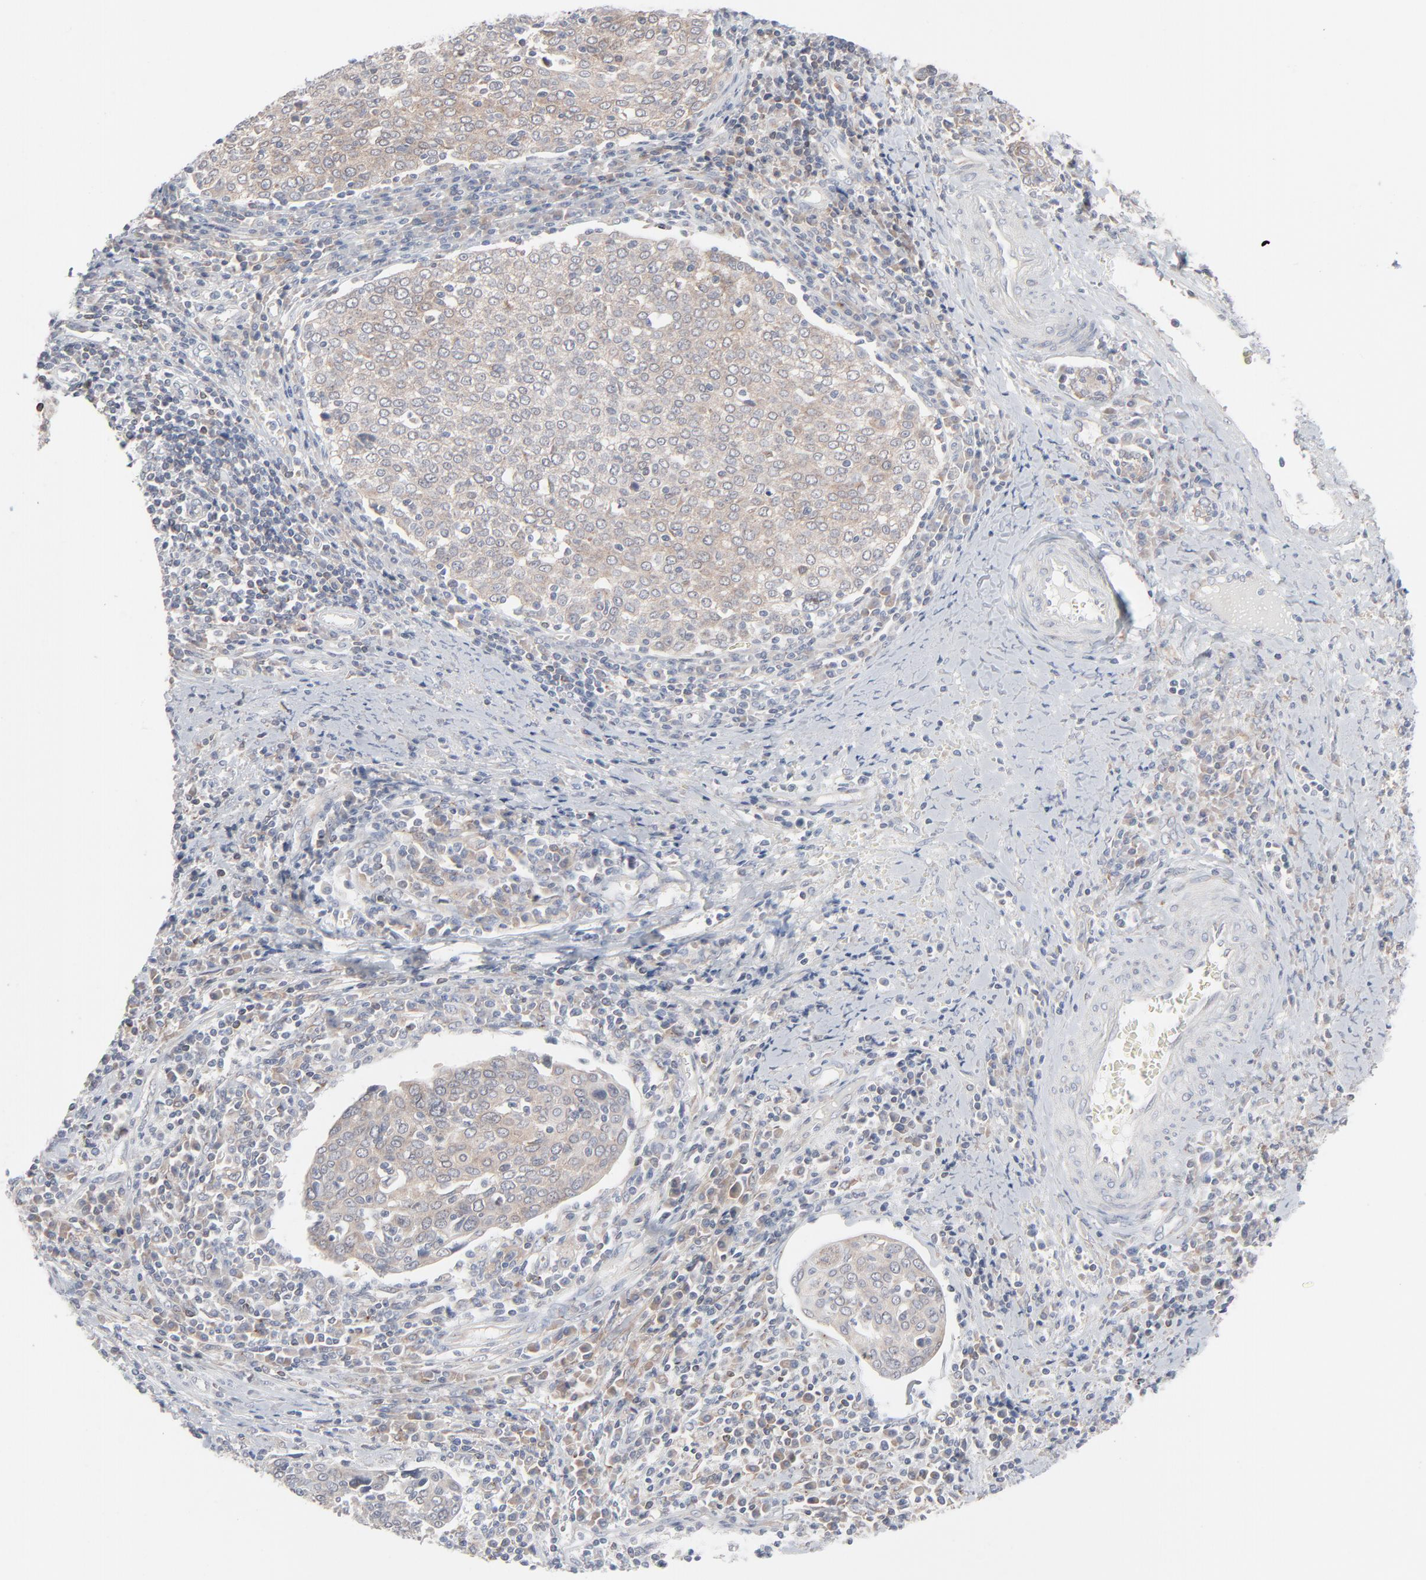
{"staining": {"intensity": "weak", "quantity": "25%-75%", "location": "cytoplasmic/membranous"}, "tissue": "cervical cancer", "cell_type": "Tumor cells", "image_type": "cancer", "snomed": [{"axis": "morphology", "description": "Squamous cell carcinoma, NOS"}, {"axis": "topography", "description": "Cervix"}], "caption": "The image exhibits a brown stain indicating the presence of a protein in the cytoplasmic/membranous of tumor cells in squamous cell carcinoma (cervical). The protein is stained brown, and the nuclei are stained in blue (DAB (3,3'-diaminobenzidine) IHC with brightfield microscopy, high magnification).", "gene": "KDSR", "patient": {"sex": "female", "age": 40}}